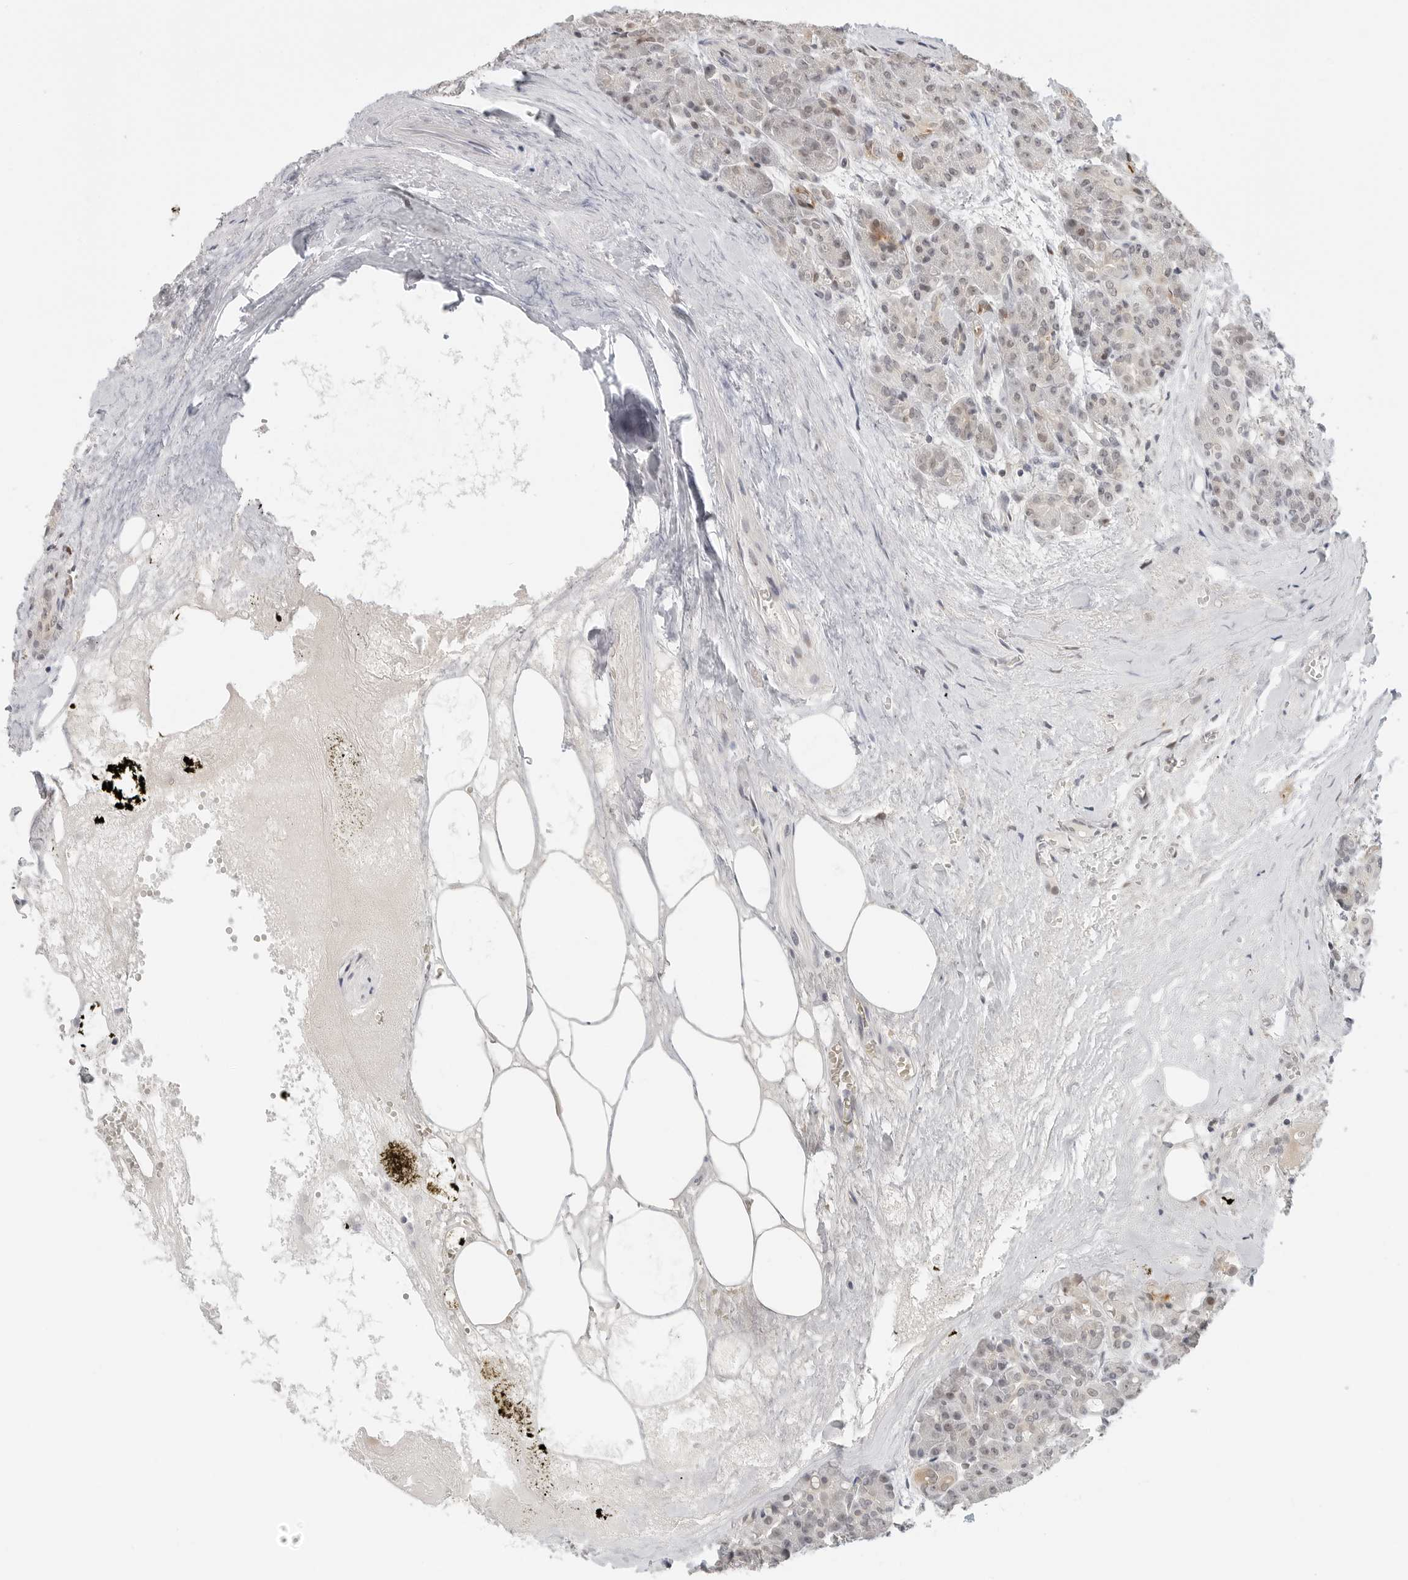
{"staining": {"intensity": "moderate", "quantity": "25%-75%", "location": "nuclear"}, "tissue": "pancreas", "cell_type": "Exocrine glandular cells", "image_type": "normal", "snomed": [{"axis": "morphology", "description": "Normal tissue, NOS"}, {"axis": "topography", "description": "Pancreas"}], "caption": "Exocrine glandular cells show medium levels of moderate nuclear positivity in approximately 25%-75% of cells in normal pancreas.", "gene": "TSEN2", "patient": {"sex": "male", "age": 63}}